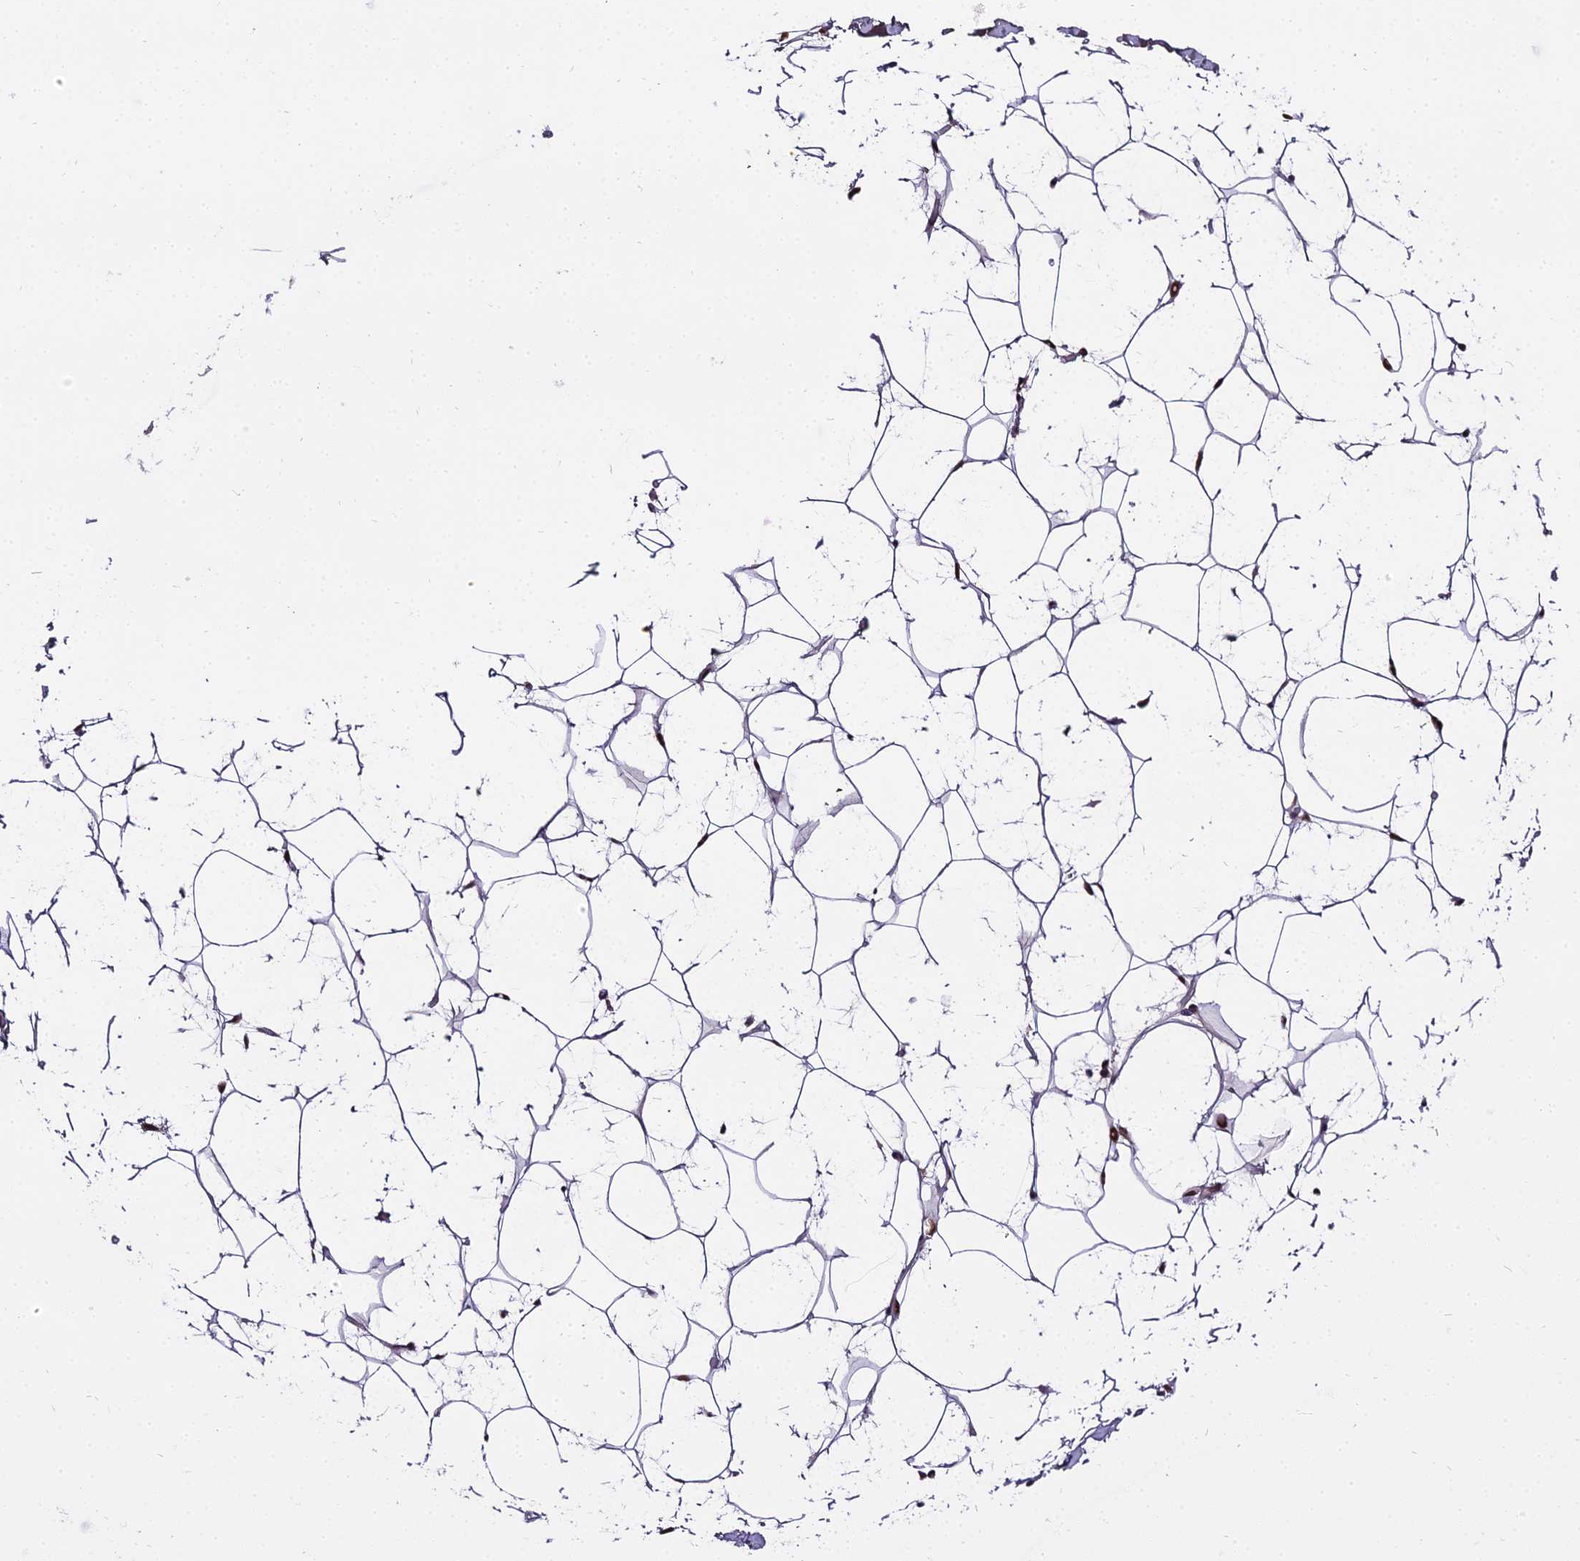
{"staining": {"intensity": "strong", "quantity": ">75%", "location": "nuclear"}, "tissue": "adipose tissue", "cell_type": "Adipocytes", "image_type": "normal", "snomed": [{"axis": "morphology", "description": "Normal tissue, NOS"}, {"axis": "topography", "description": "Breast"}], "caption": "Adipocytes demonstrate strong nuclear expression in approximately >75% of cells in benign adipose tissue. The staining was performed using DAB (3,3'-diaminobenzidine), with brown indicating positive protein expression. Nuclei are stained blue with hematoxylin.", "gene": "ZNF707", "patient": {"sex": "female", "age": 26}}